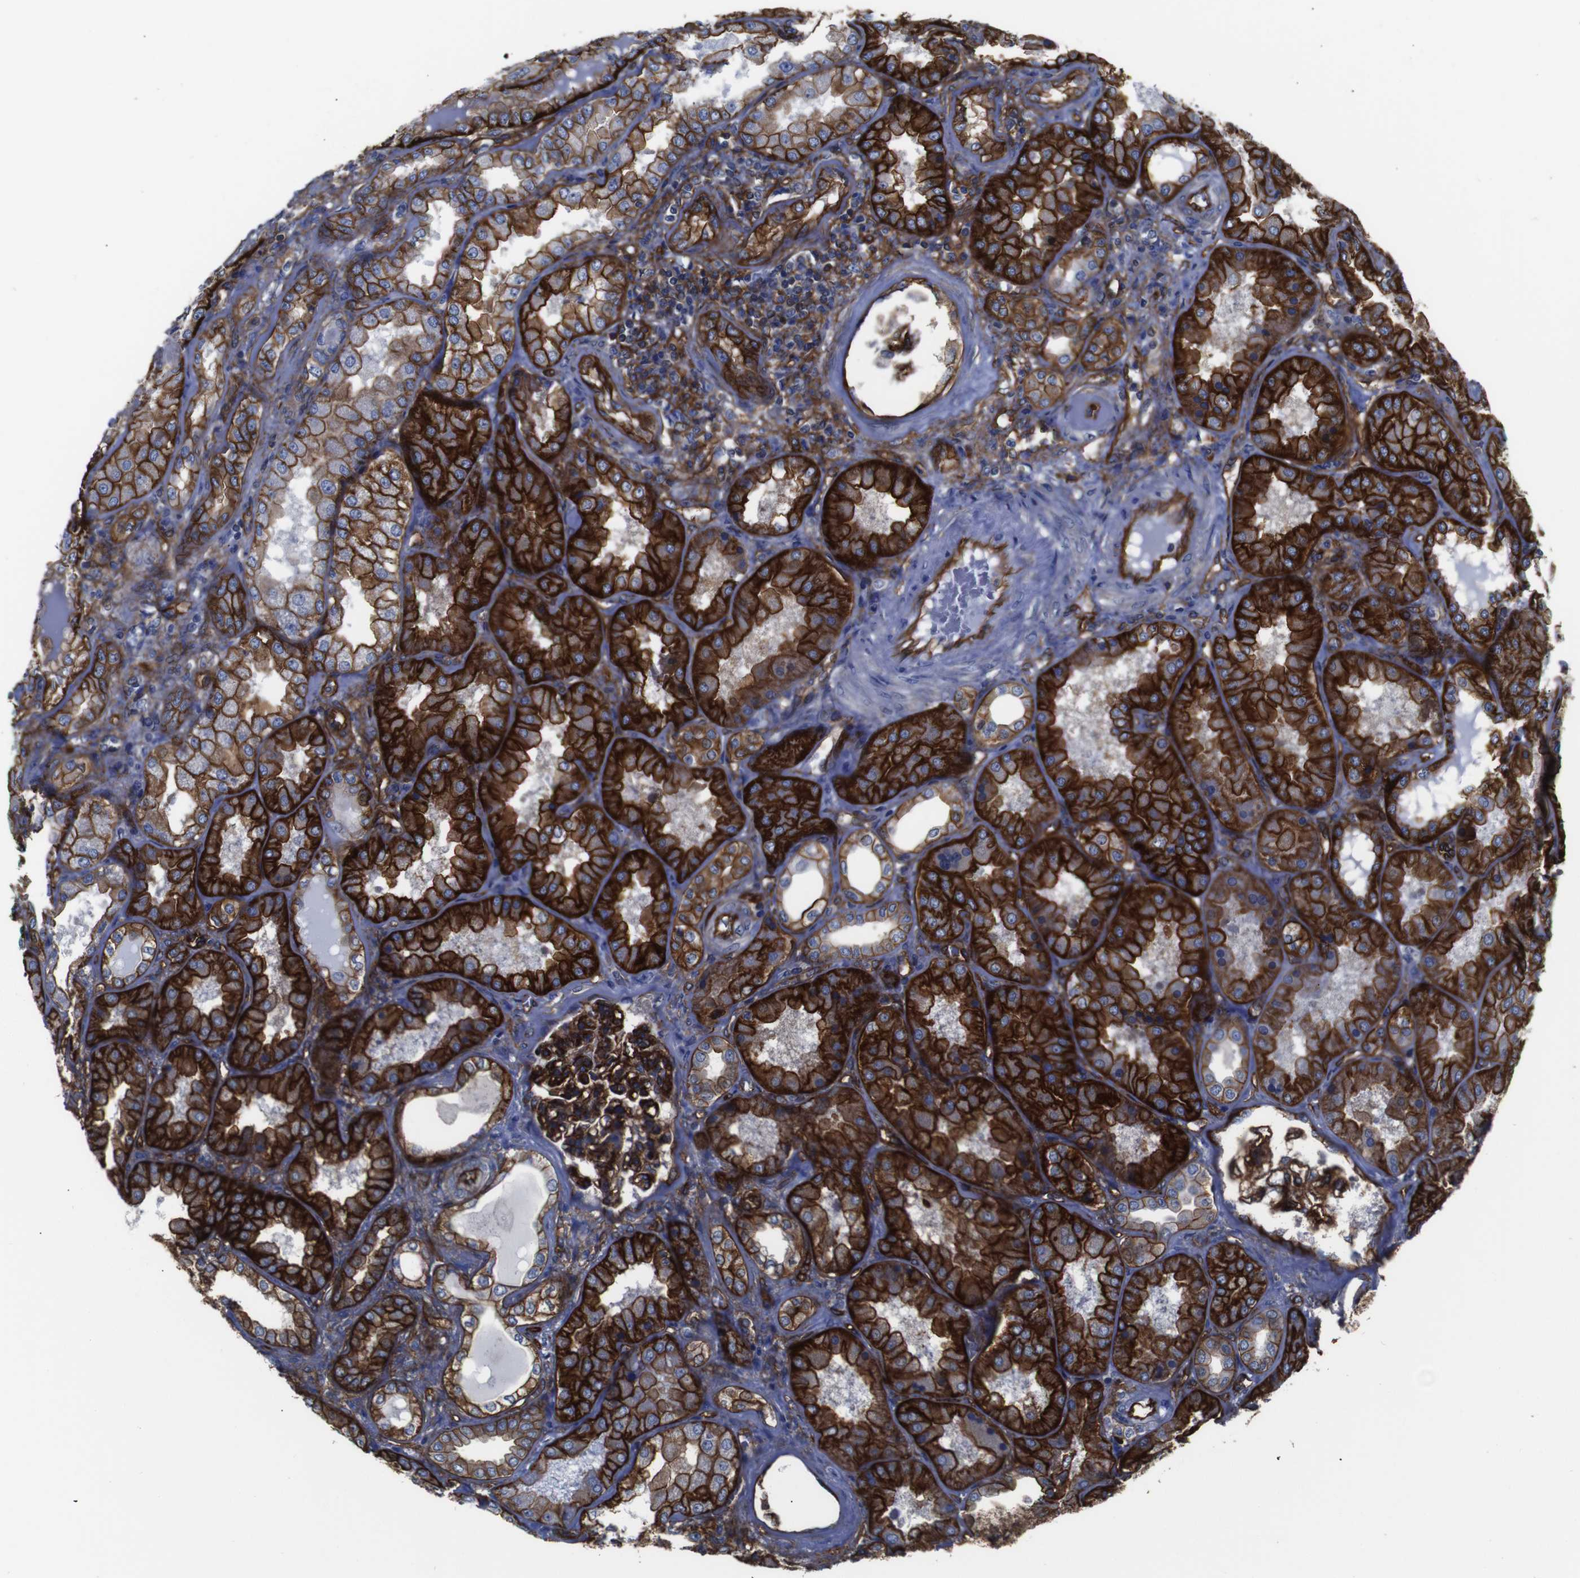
{"staining": {"intensity": "strong", "quantity": ">75%", "location": "cytoplasmic/membranous"}, "tissue": "kidney", "cell_type": "Cells in glomeruli", "image_type": "normal", "snomed": [{"axis": "morphology", "description": "Normal tissue, NOS"}, {"axis": "topography", "description": "Kidney"}], "caption": "High-magnification brightfield microscopy of benign kidney stained with DAB (3,3'-diaminobenzidine) (brown) and counterstained with hematoxylin (blue). cells in glomeruli exhibit strong cytoplasmic/membranous expression is seen in approximately>75% of cells. (DAB IHC, brown staining for protein, blue staining for nuclei).", "gene": "SPTBN1", "patient": {"sex": "female", "age": 56}}